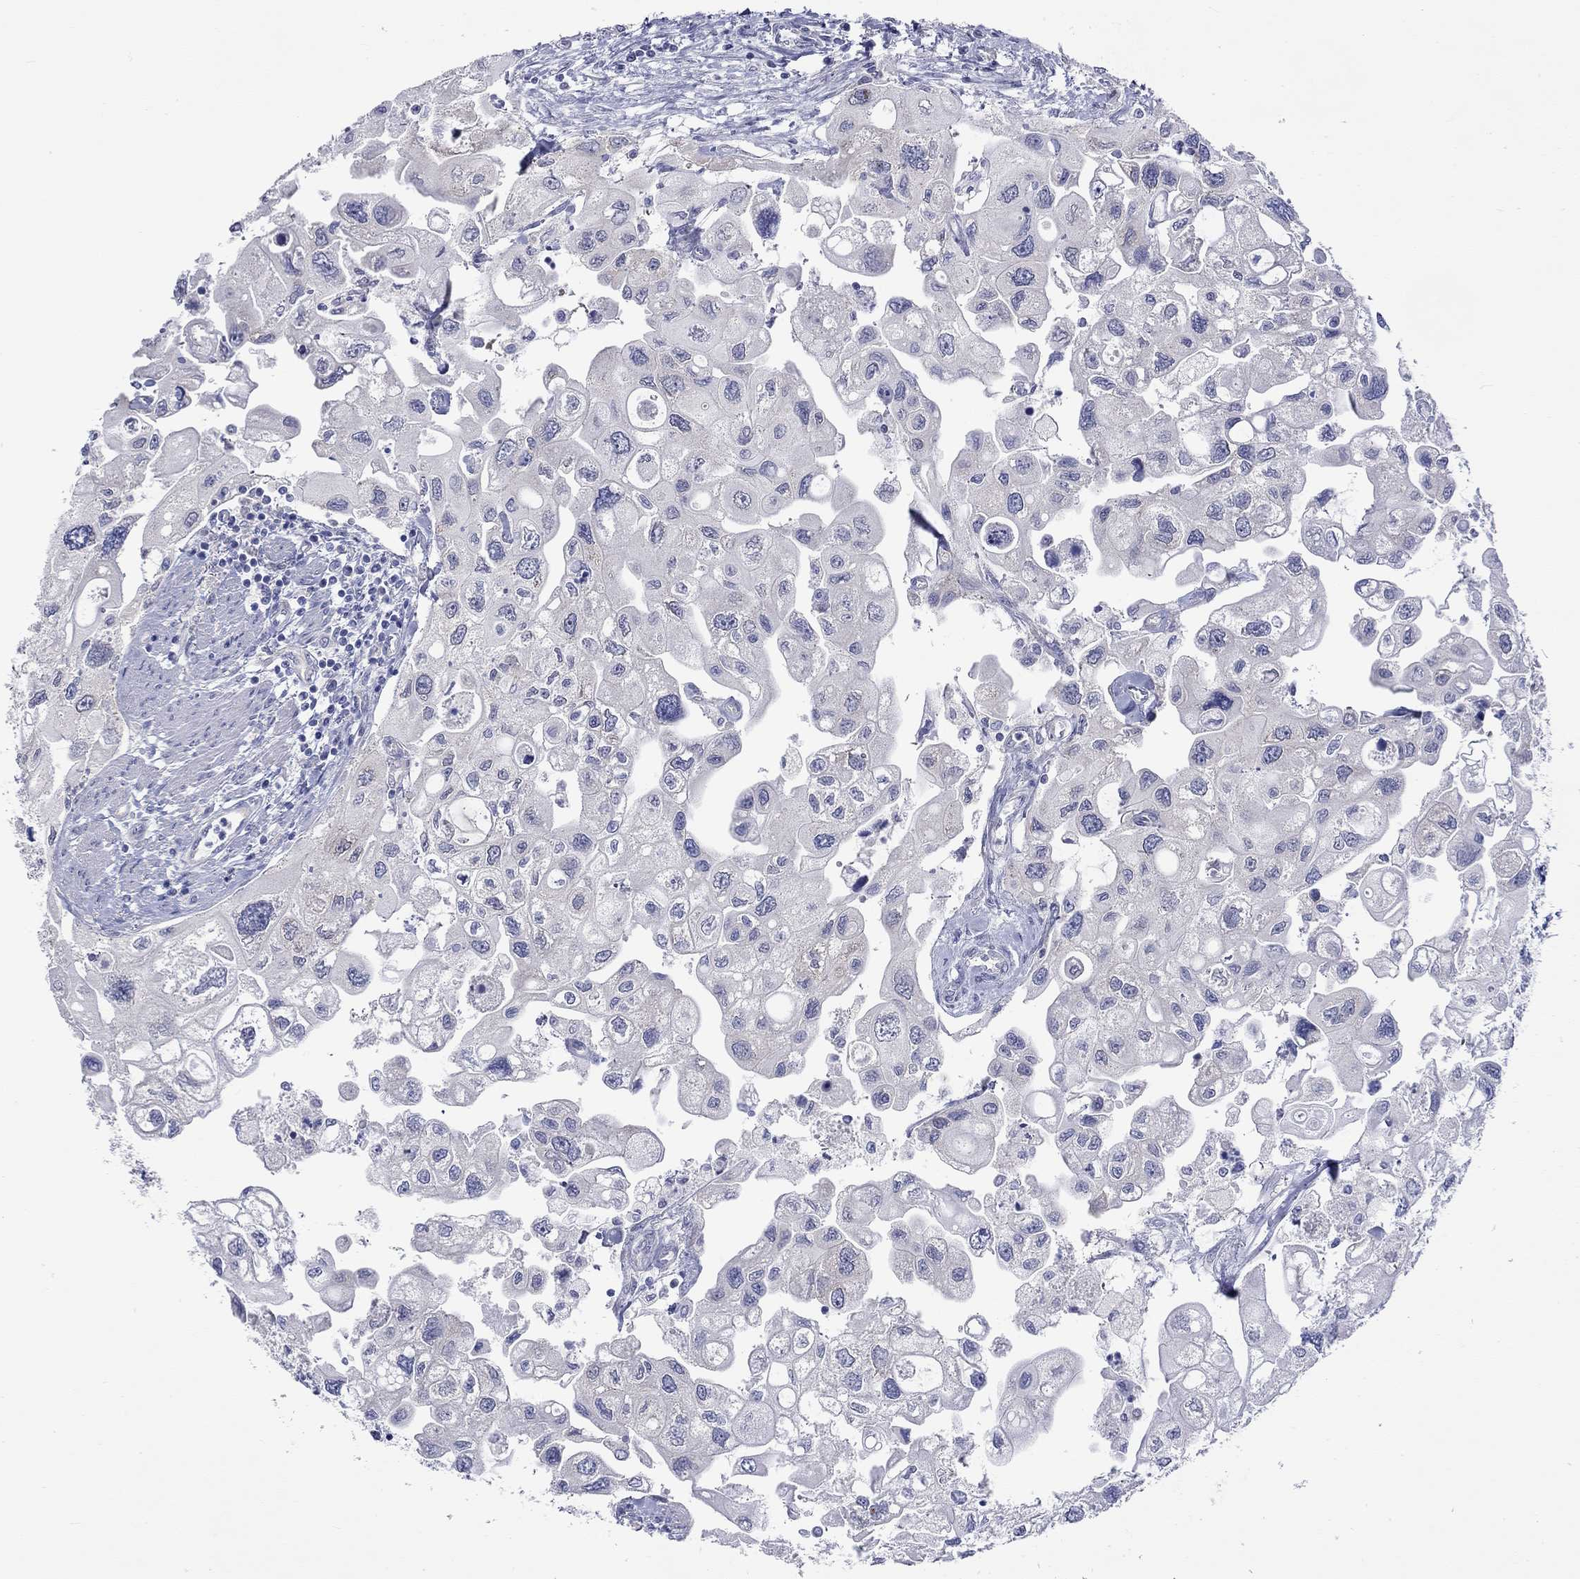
{"staining": {"intensity": "negative", "quantity": "none", "location": "none"}, "tissue": "urothelial cancer", "cell_type": "Tumor cells", "image_type": "cancer", "snomed": [{"axis": "morphology", "description": "Urothelial carcinoma, High grade"}, {"axis": "topography", "description": "Urinary bladder"}], "caption": "IHC of human high-grade urothelial carcinoma demonstrates no positivity in tumor cells. (DAB IHC, high magnification).", "gene": "CERS1", "patient": {"sex": "male", "age": 59}}